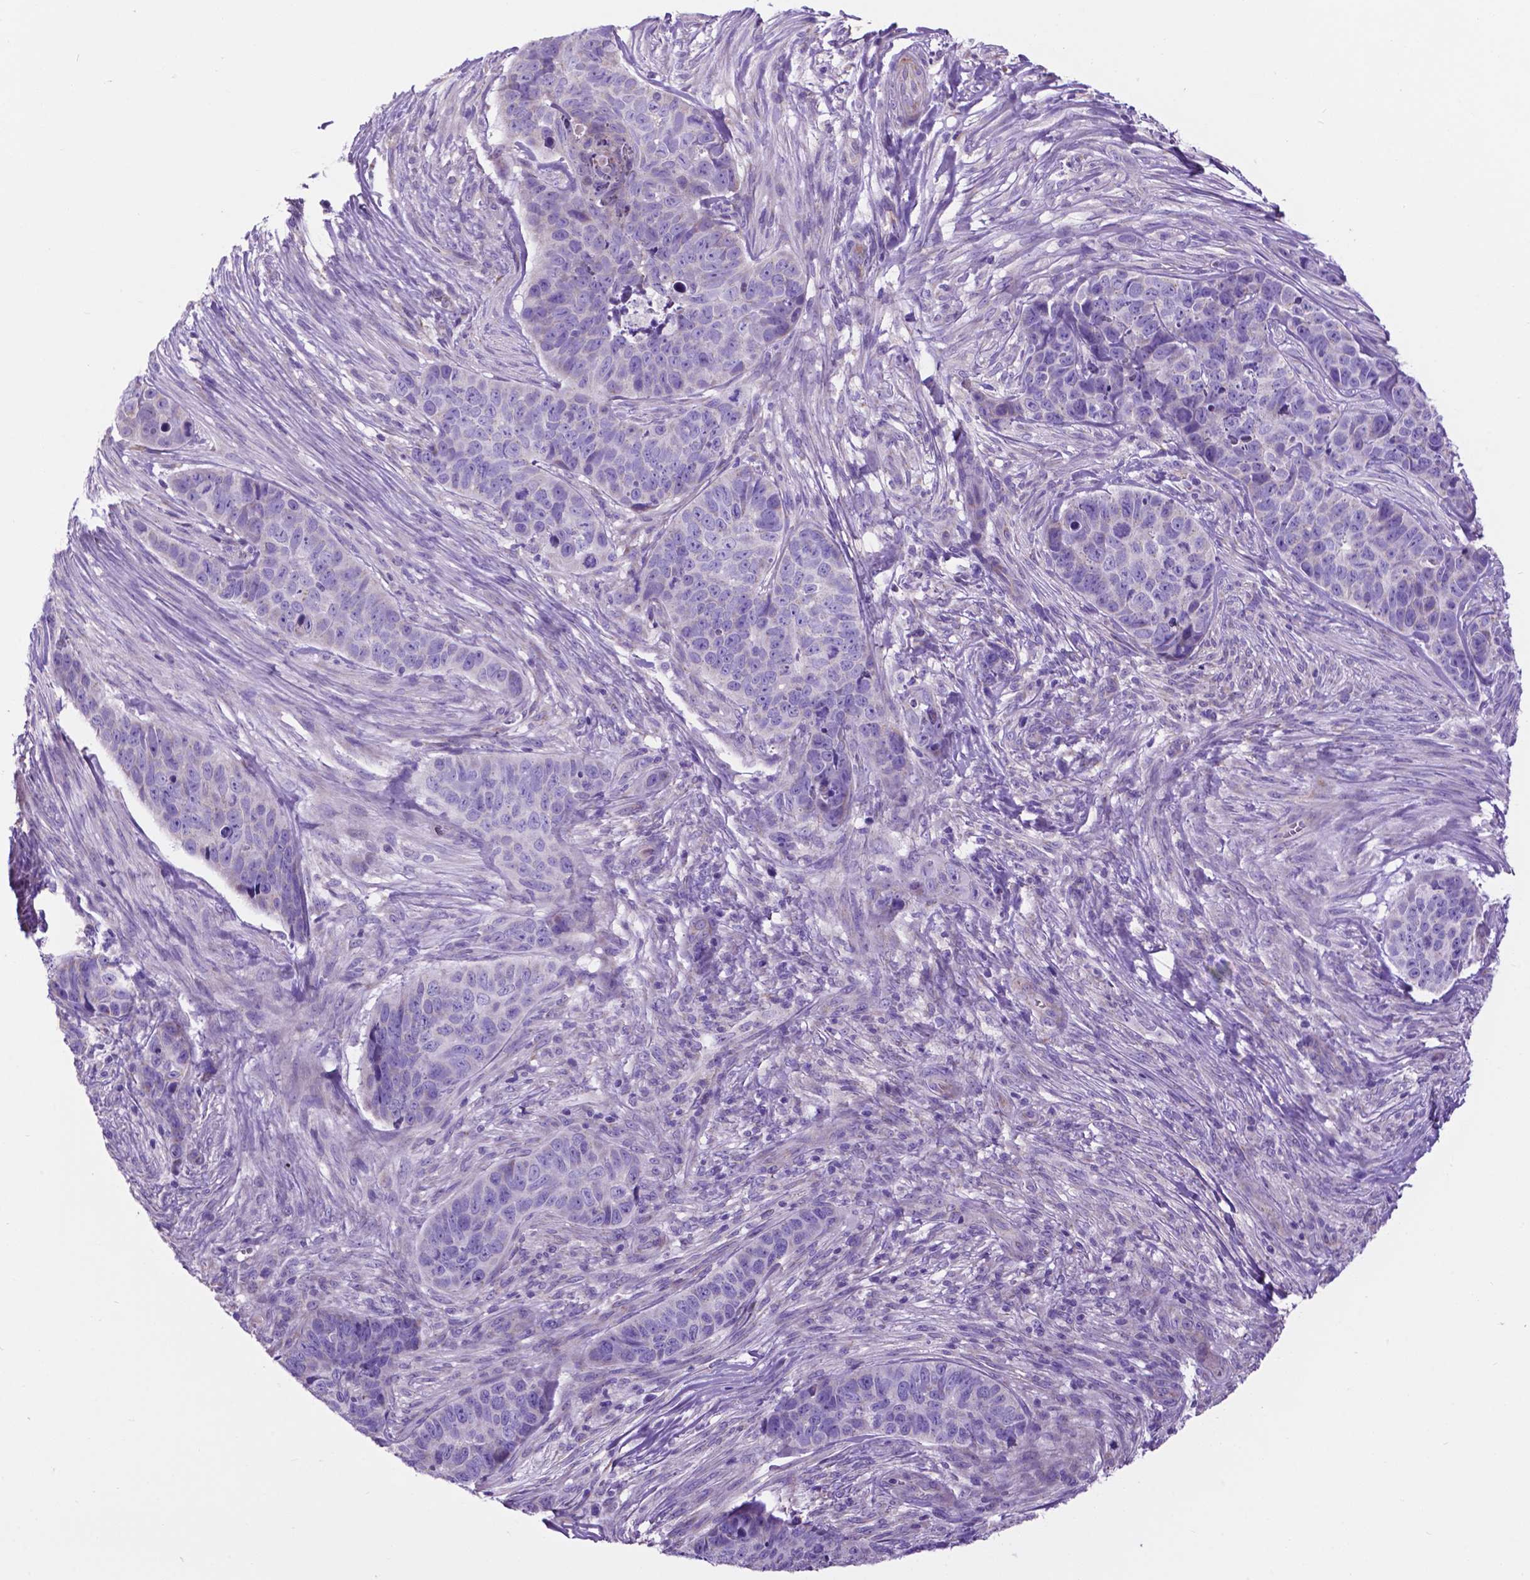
{"staining": {"intensity": "negative", "quantity": "none", "location": "none"}, "tissue": "skin cancer", "cell_type": "Tumor cells", "image_type": "cancer", "snomed": [{"axis": "morphology", "description": "Basal cell carcinoma"}, {"axis": "topography", "description": "Skin"}], "caption": "Immunohistochemical staining of human skin cancer (basal cell carcinoma) reveals no significant expression in tumor cells.", "gene": "TMEM121B", "patient": {"sex": "female", "age": 82}}